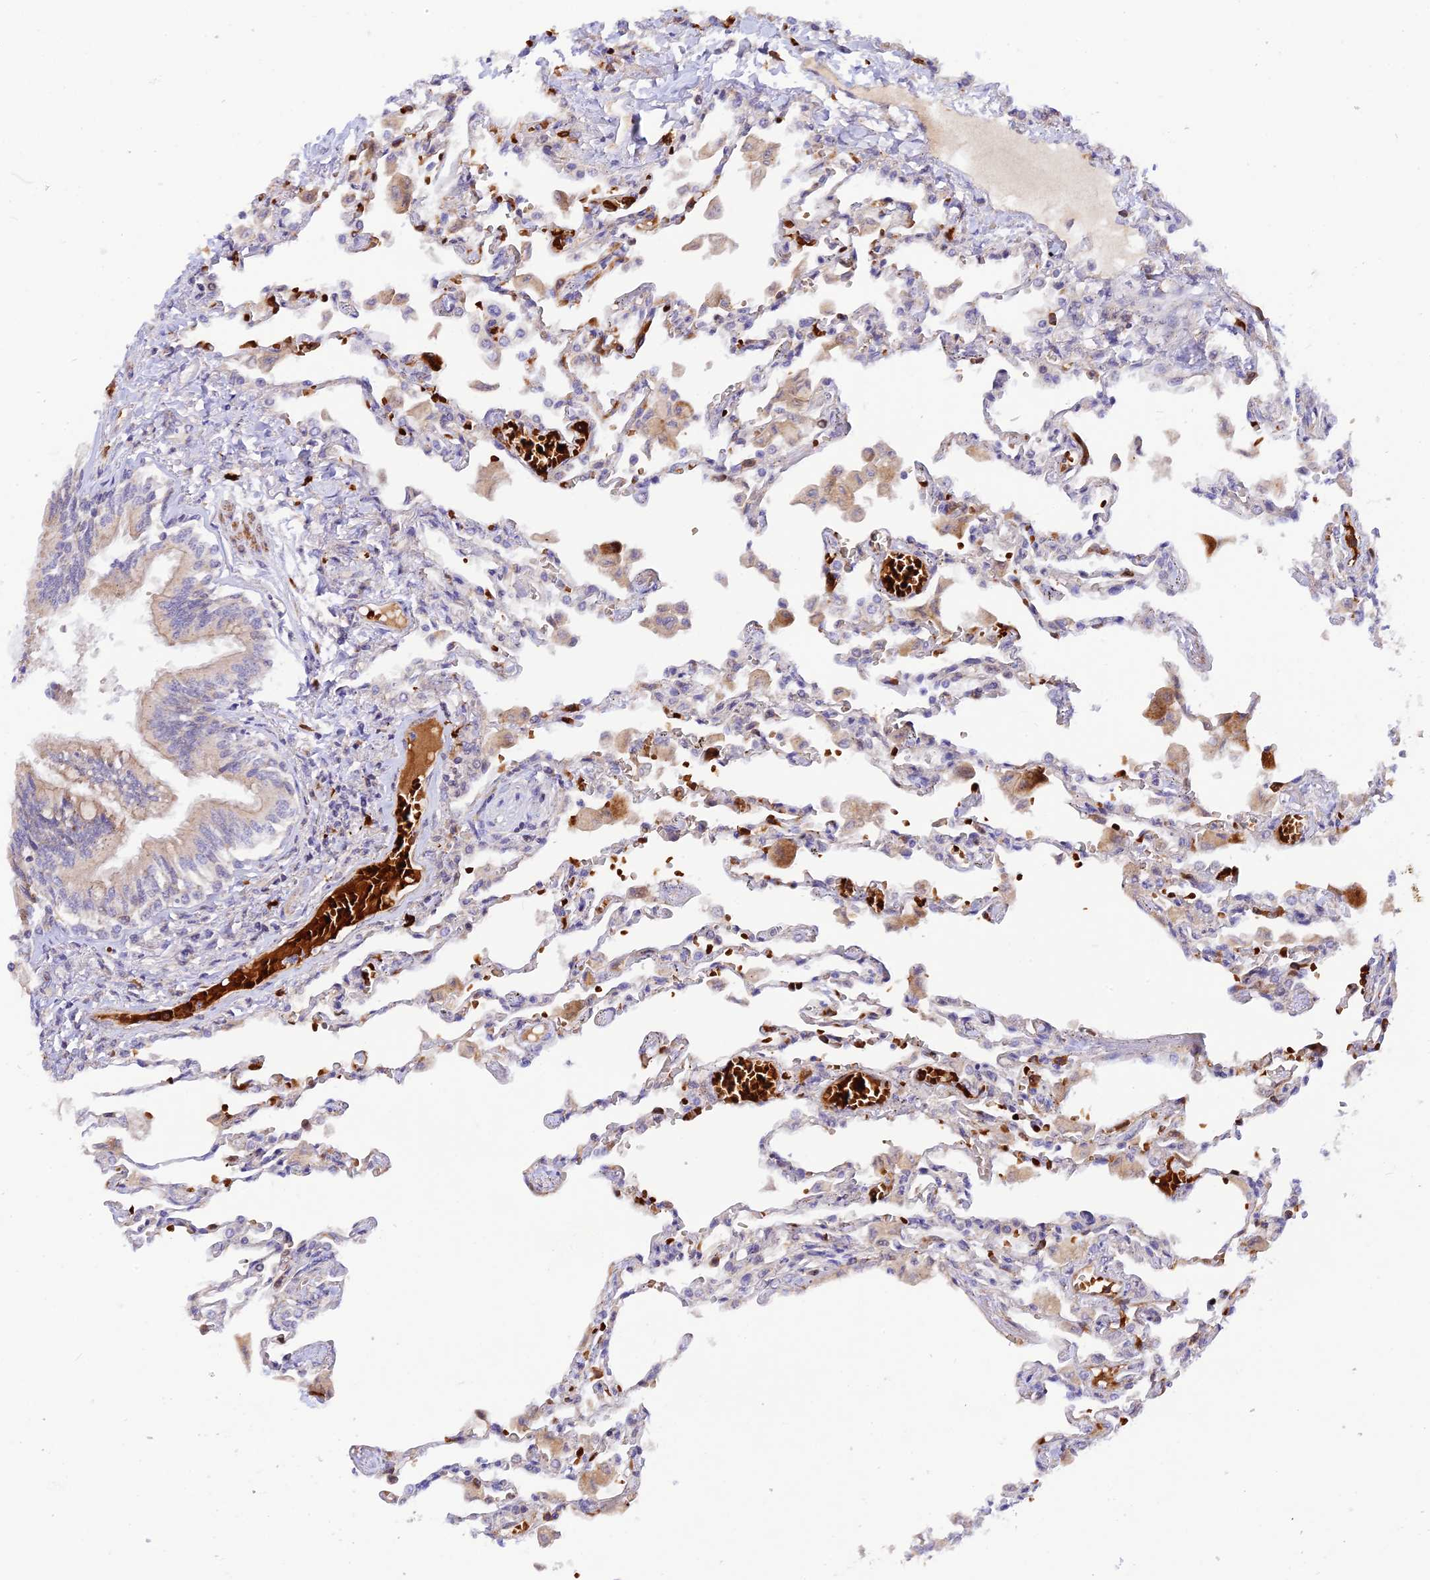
{"staining": {"intensity": "moderate", "quantity": "<25%", "location": "cytoplasmic/membranous"}, "tissue": "lung", "cell_type": "Alveolar cells", "image_type": "normal", "snomed": [{"axis": "morphology", "description": "Normal tissue, NOS"}, {"axis": "topography", "description": "Bronchus"}, {"axis": "topography", "description": "Lung"}], "caption": "Immunohistochemistry (IHC) photomicrograph of benign human lung stained for a protein (brown), which displays low levels of moderate cytoplasmic/membranous staining in approximately <25% of alveolar cells.", "gene": "WDFY4", "patient": {"sex": "female", "age": 49}}